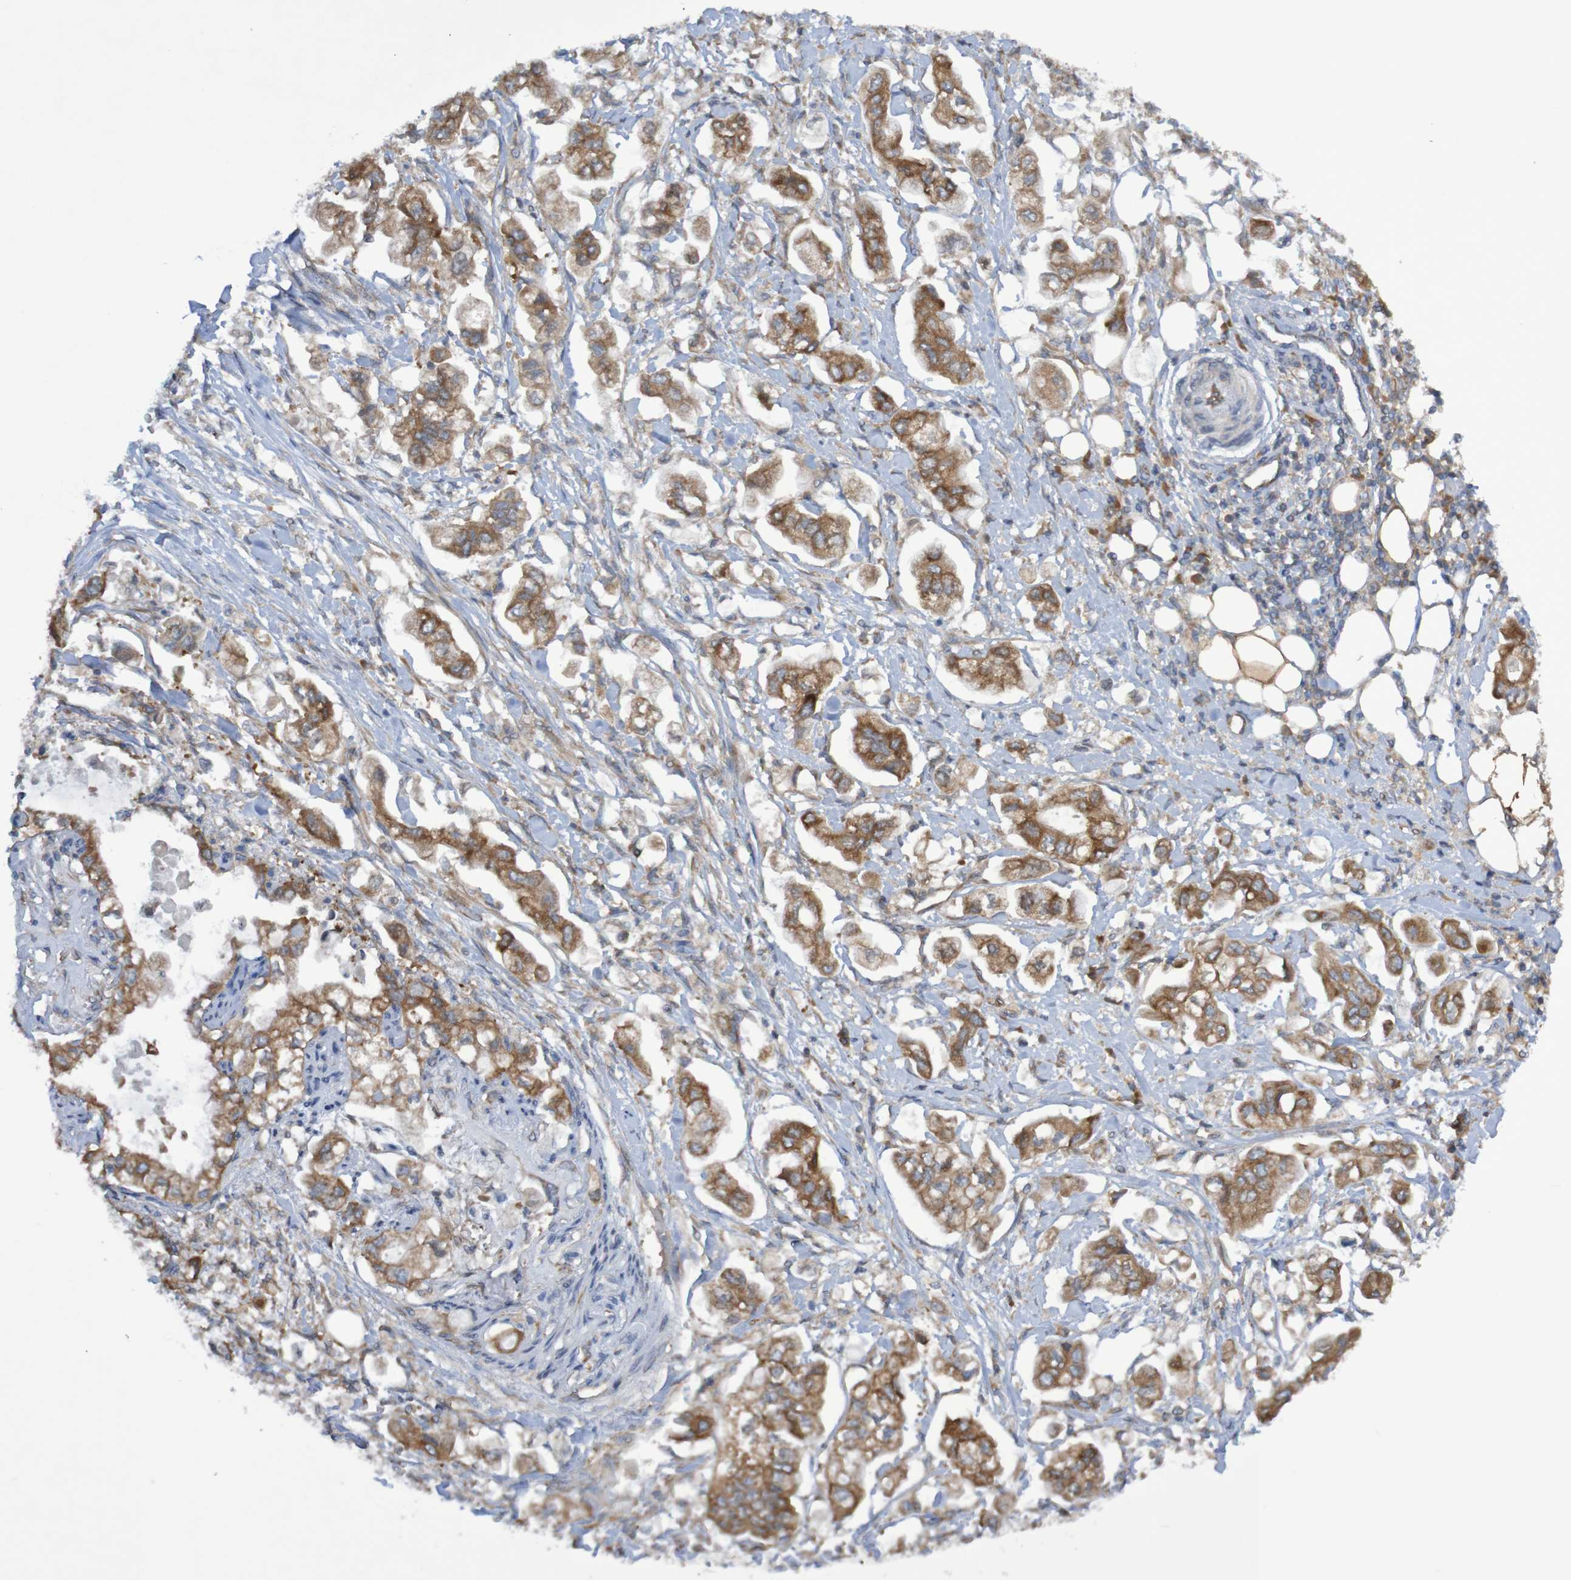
{"staining": {"intensity": "strong", "quantity": ">75%", "location": "cytoplasmic/membranous"}, "tissue": "stomach cancer", "cell_type": "Tumor cells", "image_type": "cancer", "snomed": [{"axis": "morphology", "description": "Adenocarcinoma, NOS"}, {"axis": "topography", "description": "Stomach"}], "caption": "This image displays IHC staining of human stomach cancer (adenocarcinoma), with high strong cytoplasmic/membranous staining in approximately >75% of tumor cells.", "gene": "LRRC47", "patient": {"sex": "male", "age": 62}}